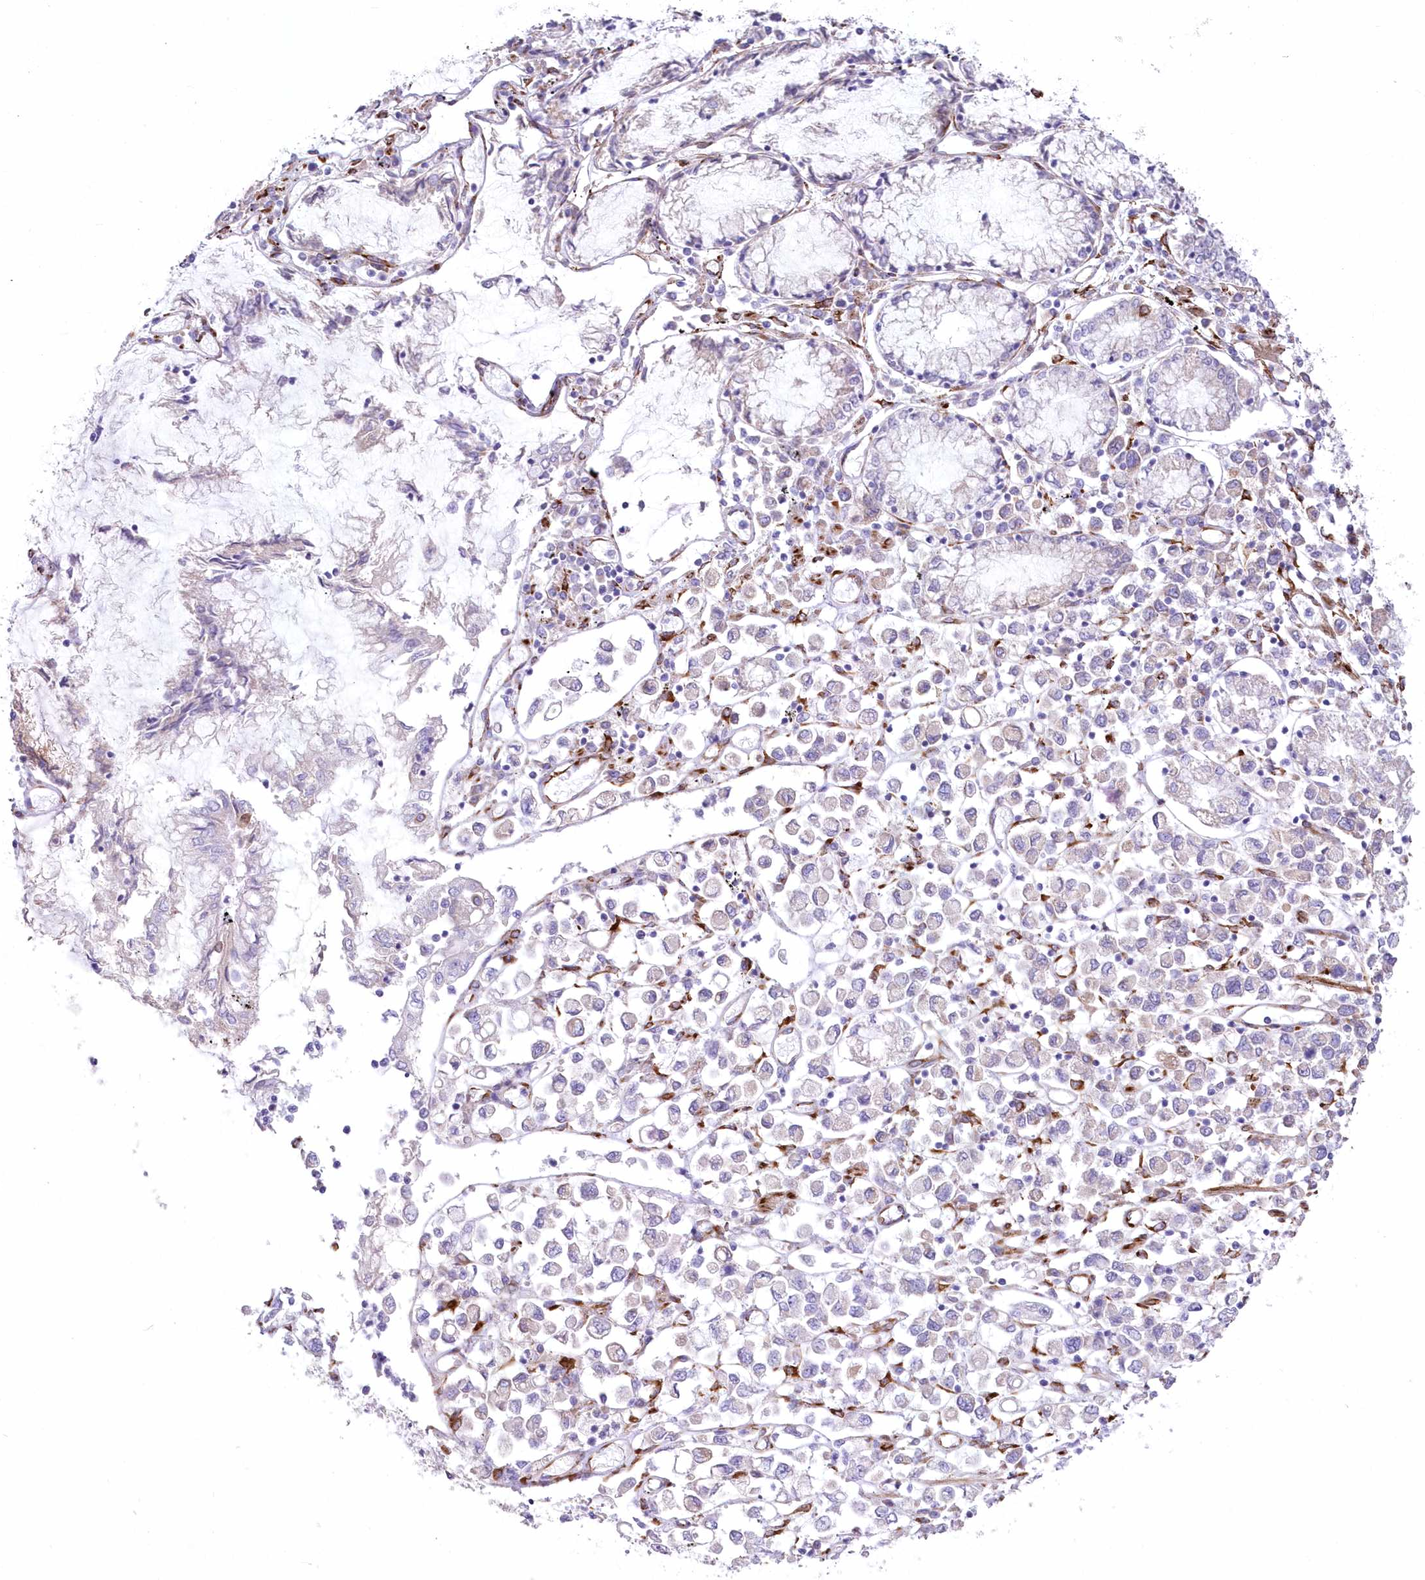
{"staining": {"intensity": "negative", "quantity": "none", "location": "none"}, "tissue": "stomach cancer", "cell_type": "Tumor cells", "image_type": "cancer", "snomed": [{"axis": "morphology", "description": "Adenocarcinoma, NOS"}, {"axis": "topography", "description": "Stomach"}], "caption": "This is a micrograph of IHC staining of stomach adenocarcinoma, which shows no staining in tumor cells. (IHC, brightfield microscopy, high magnification).", "gene": "YTHDC2", "patient": {"sex": "female", "age": 76}}